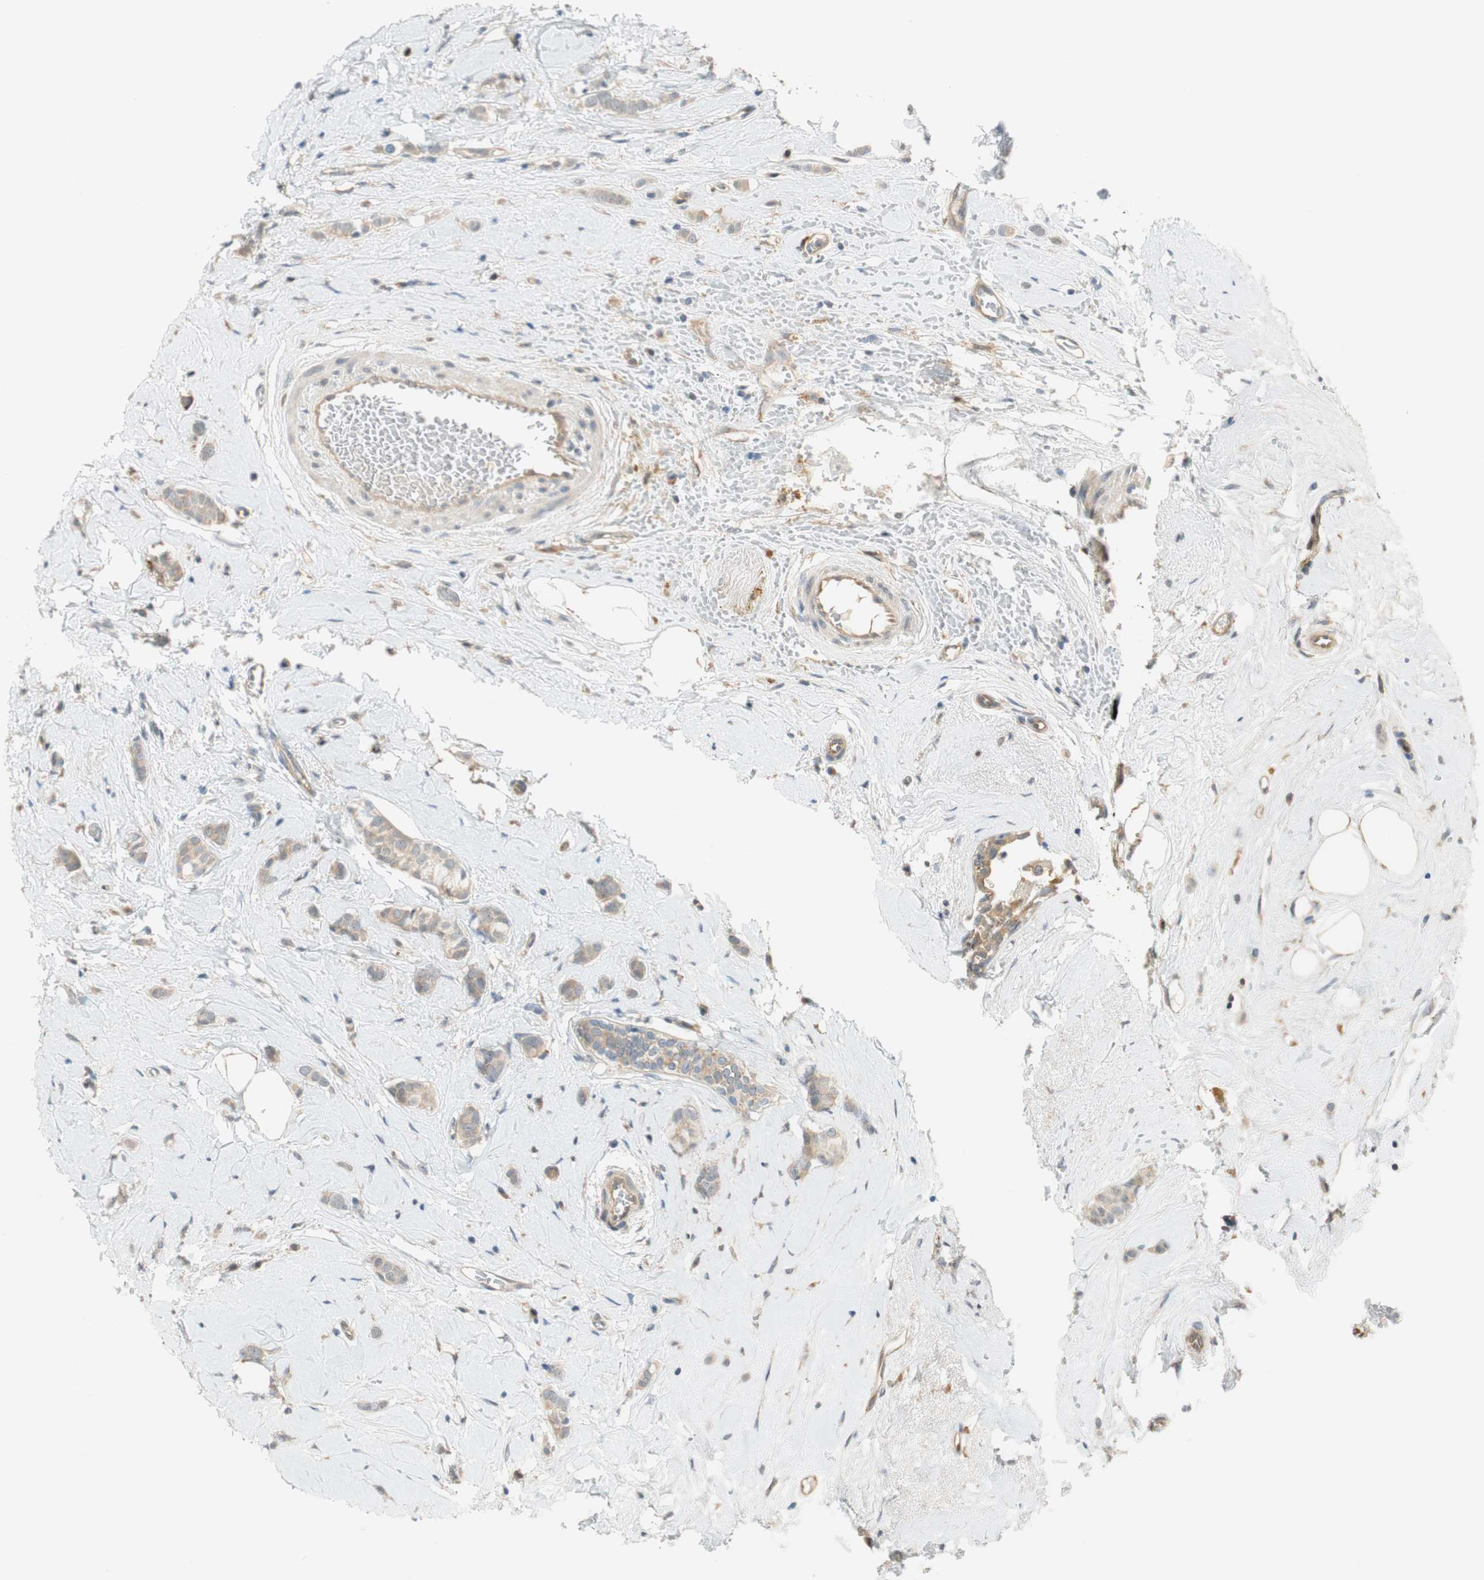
{"staining": {"intensity": "weak", "quantity": ">75%", "location": "cytoplasmic/membranous"}, "tissue": "breast cancer", "cell_type": "Tumor cells", "image_type": "cancer", "snomed": [{"axis": "morphology", "description": "Lobular carcinoma"}, {"axis": "topography", "description": "Breast"}], "caption": "Protein staining of breast lobular carcinoma tissue displays weak cytoplasmic/membranous staining in about >75% of tumor cells.", "gene": "GATD1", "patient": {"sex": "female", "age": 60}}